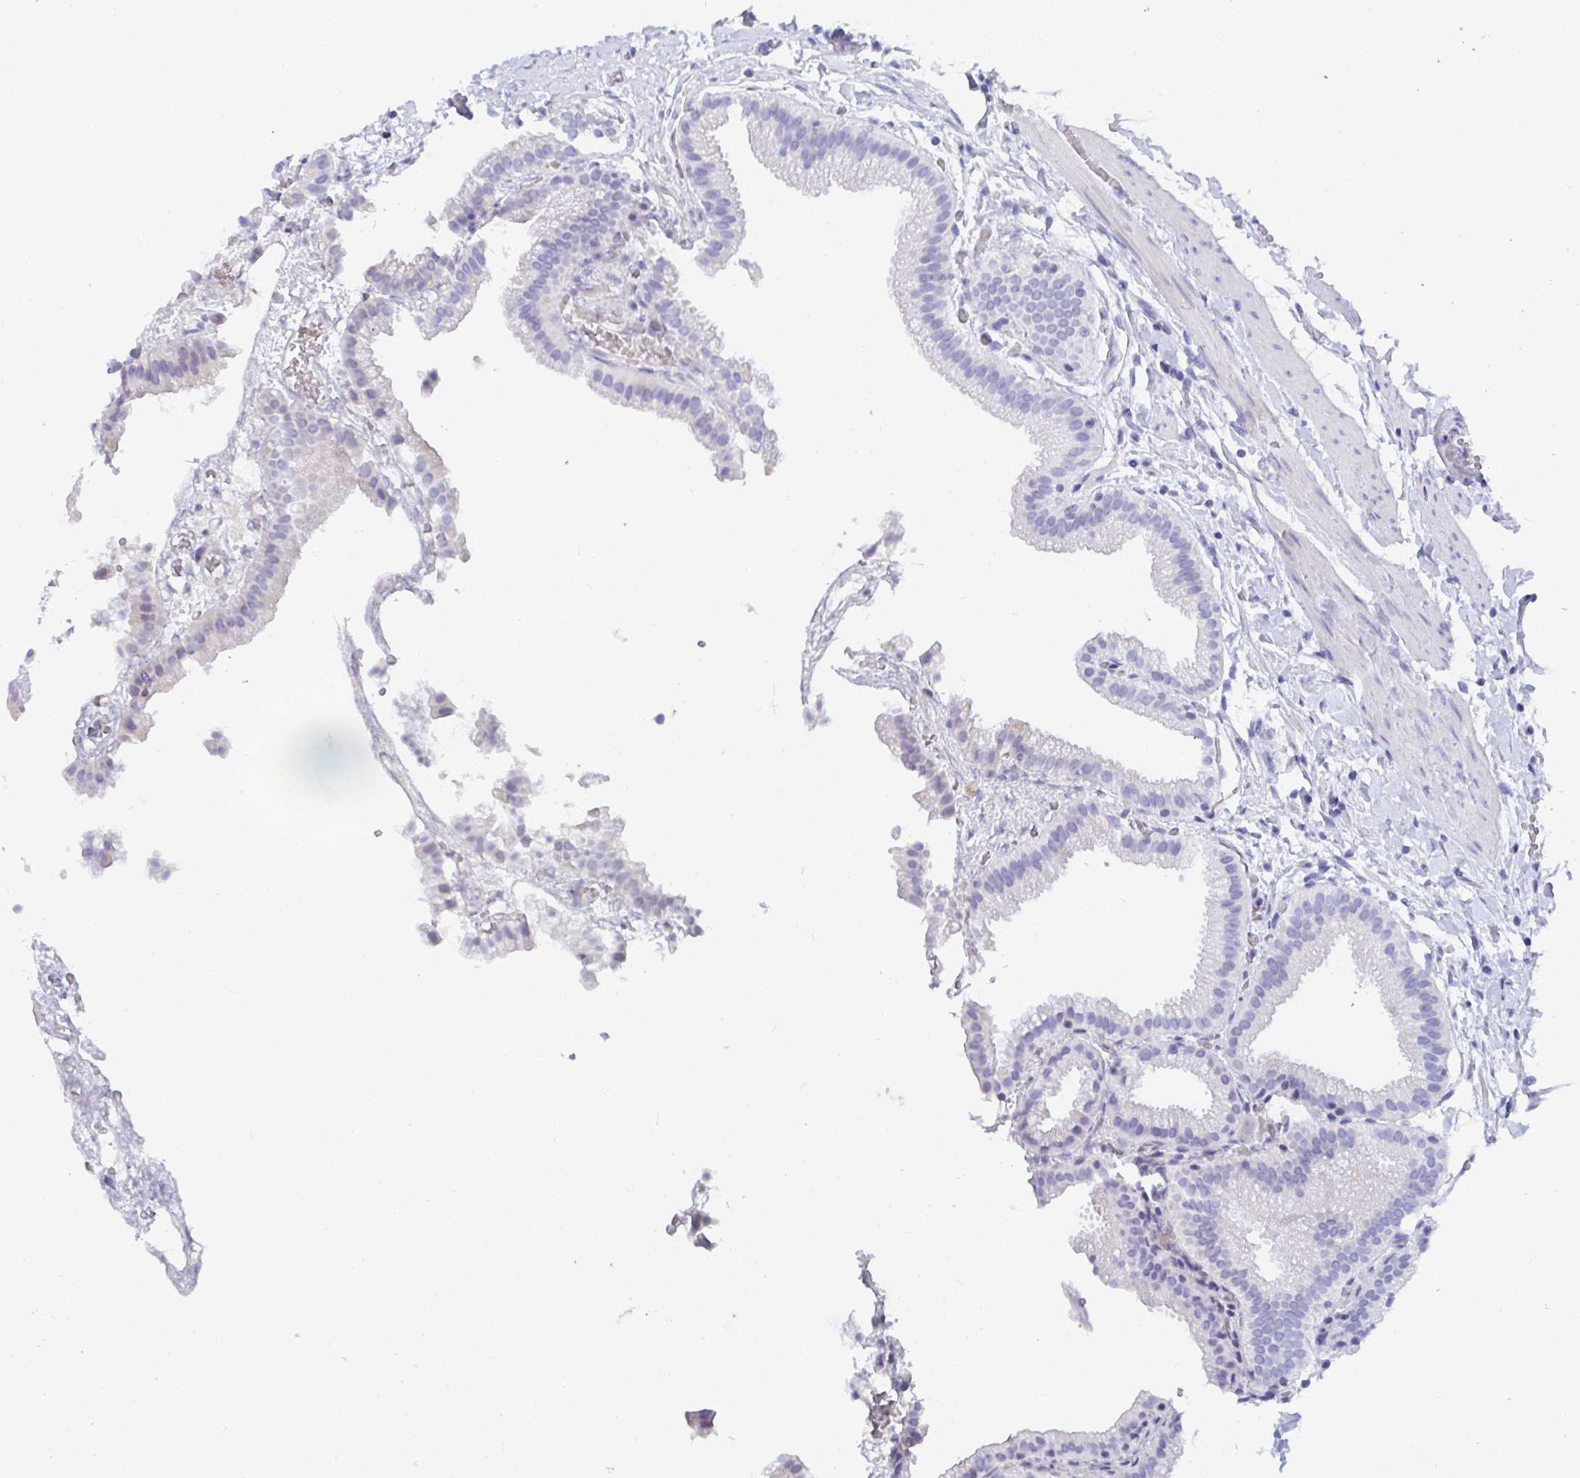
{"staining": {"intensity": "negative", "quantity": "none", "location": "none"}, "tissue": "gallbladder", "cell_type": "Glandular cells", "image_type": "normal", "snomed": [{"axis": "morphology", "description": "Normal tissue, NOS"}, {"axis": "topography", "description": "Gallbladder"}], "caption": "IHC histopathology image of unremarkable gallbladder: human gallbladder stained with DAB (3,3'-diaminobenzidine) shows no significant protein positivity in glandular cells.", "gene": "GRIA1", "patient": {"sex": "female", "age": 63}}